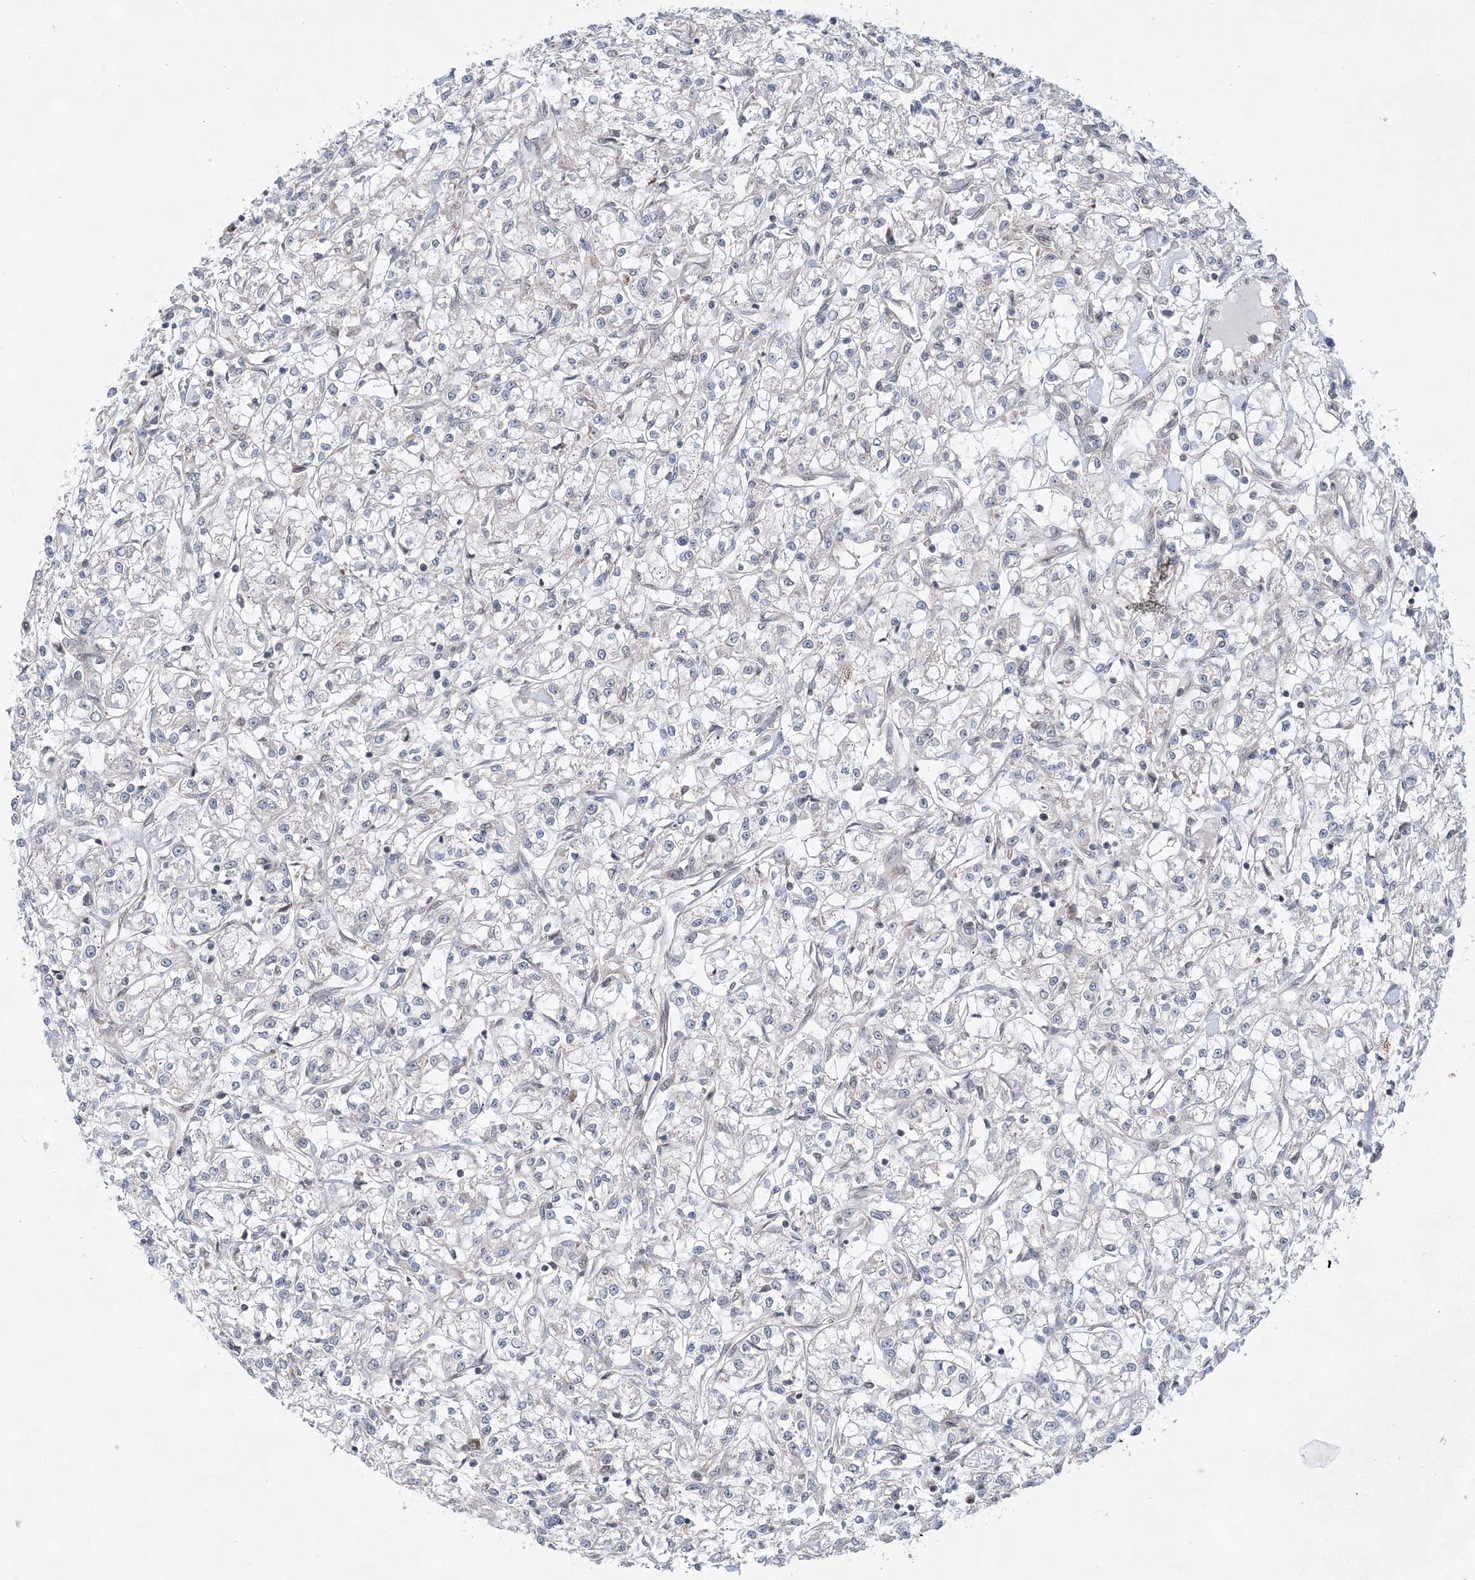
{"staining": {"intensity": "negative", "quantity": "none", "location": "none"}, "tissue": "renal cancer", "cell_type": "Tumor cells", "image_type": "cancer", "snomed": [{"axis": "morphology", "description": "Adenocarcinoma, NOS"}, {"axis": "topography", "description": "Kidney"}], "caption": "Immunohistochemistry (IHC) photomicrograph of neoplastic tissue: renal cancer (adenocarcinoma) stained with DAB (3,3'-diaminobenzidine) demonstrates no significant protein positivity in tumor cells. The staining is performed using DAB brown chromogen with nuclei counter-stained in using hematoxylin.", "gene": "ANAPC15", "patient": {"sex": "female", "age": 59}}